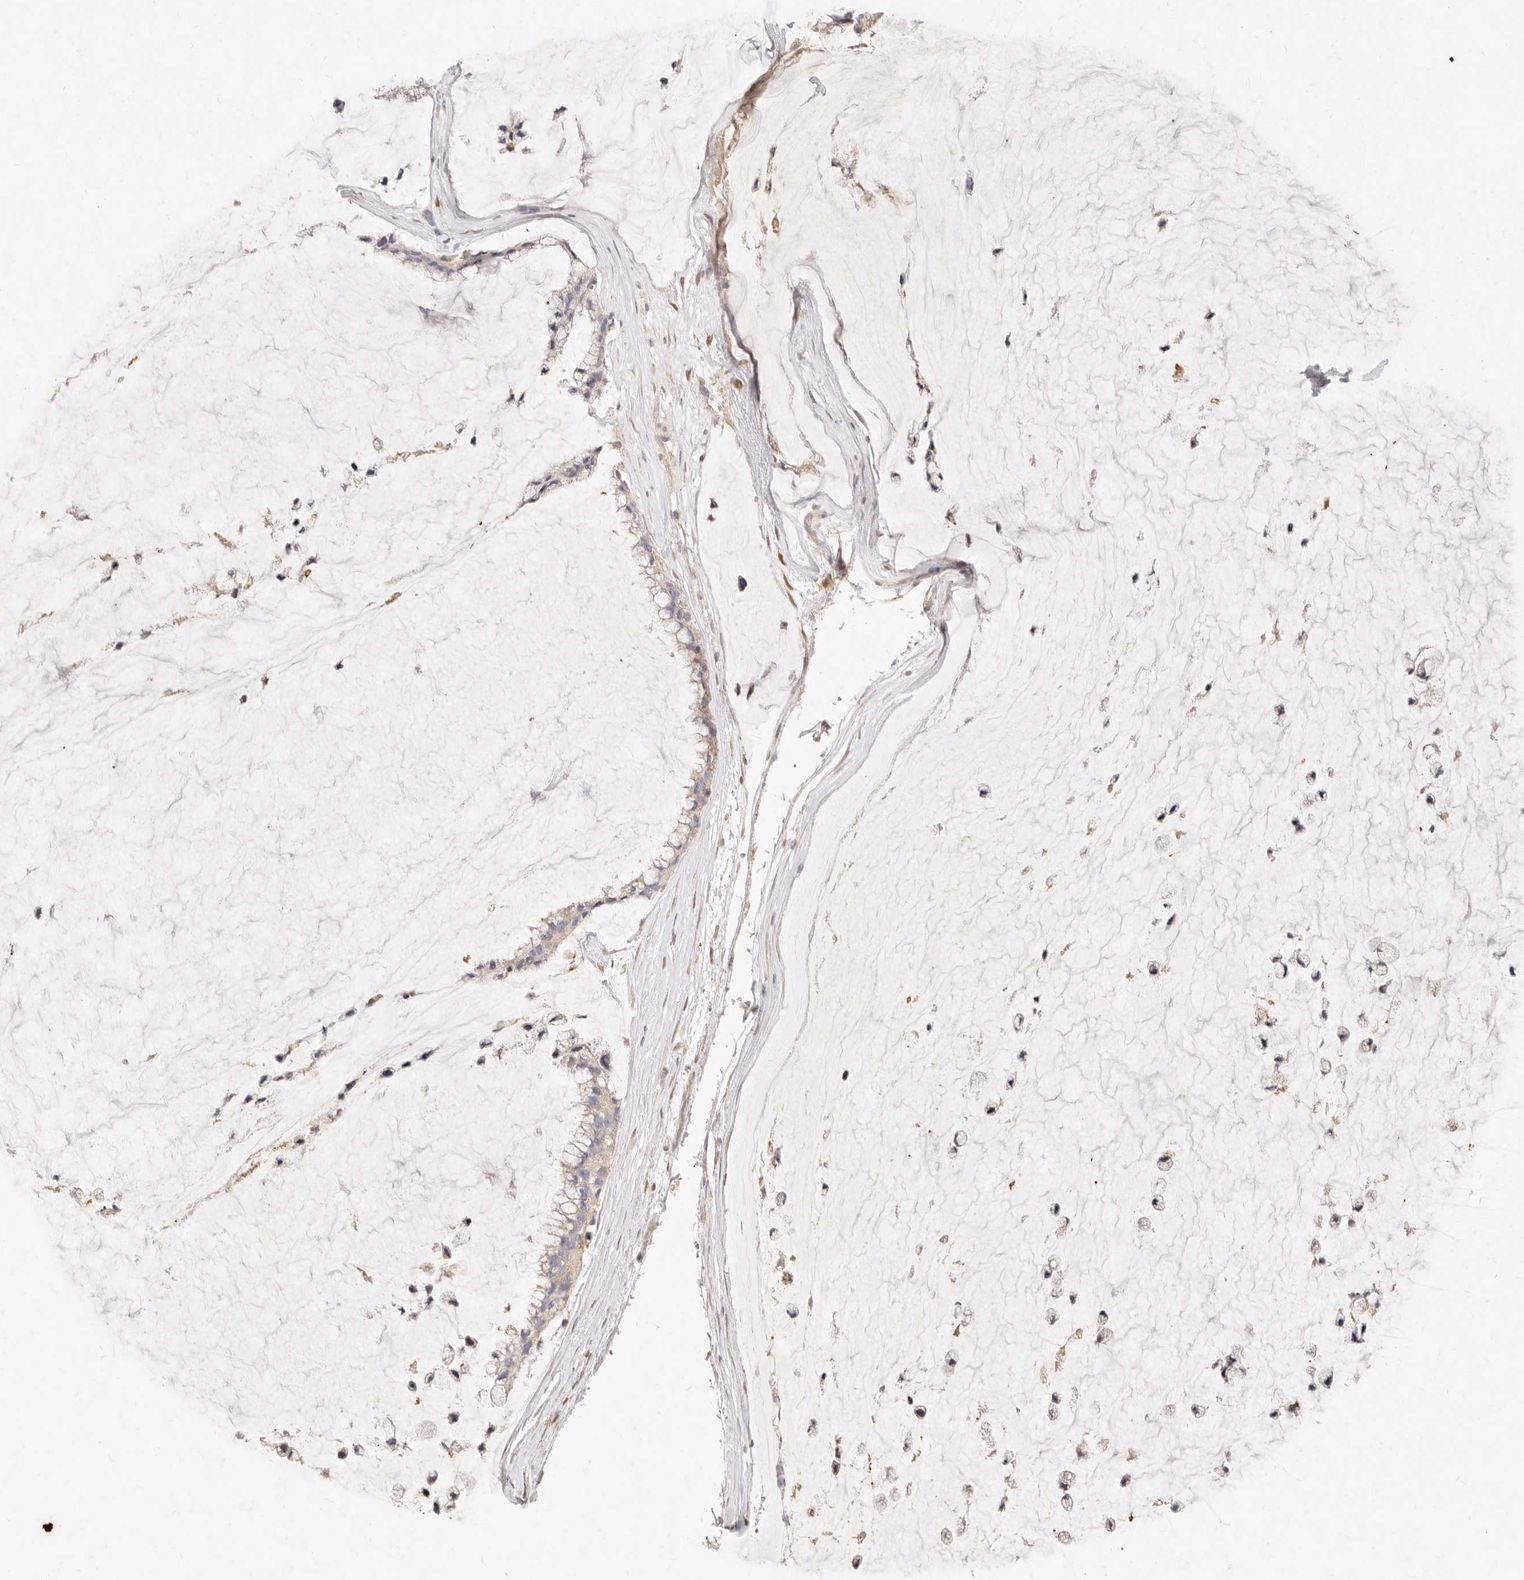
{"staining": {"intensity": "weak", "quantity": "<25%", "location": "cytoplasmic/membranous"}, "tissue": "ovarian cancer", "cell_type": "Tumor cells", "image_type": "cancer", "snomed": [{"axis": "morphology", "description": "Cystadenocarcinoma, mucinous, NOS"}, {"axis": "topography", "description": "Ovary"}], "caption": "This photomicrograph is of ovarian mucinous cystadenocarcinoma stained with immunohistochemistry to label a protein in brown with the nuclei are counter-stained blue. There is no expression in tumor cells. (DAB (3,3'-diaminobenzidine) IHC visualized using brightfield microscopy, high magnification).", "gene": "ASCL3", "patient": {"sex": "female", "age": 39}}